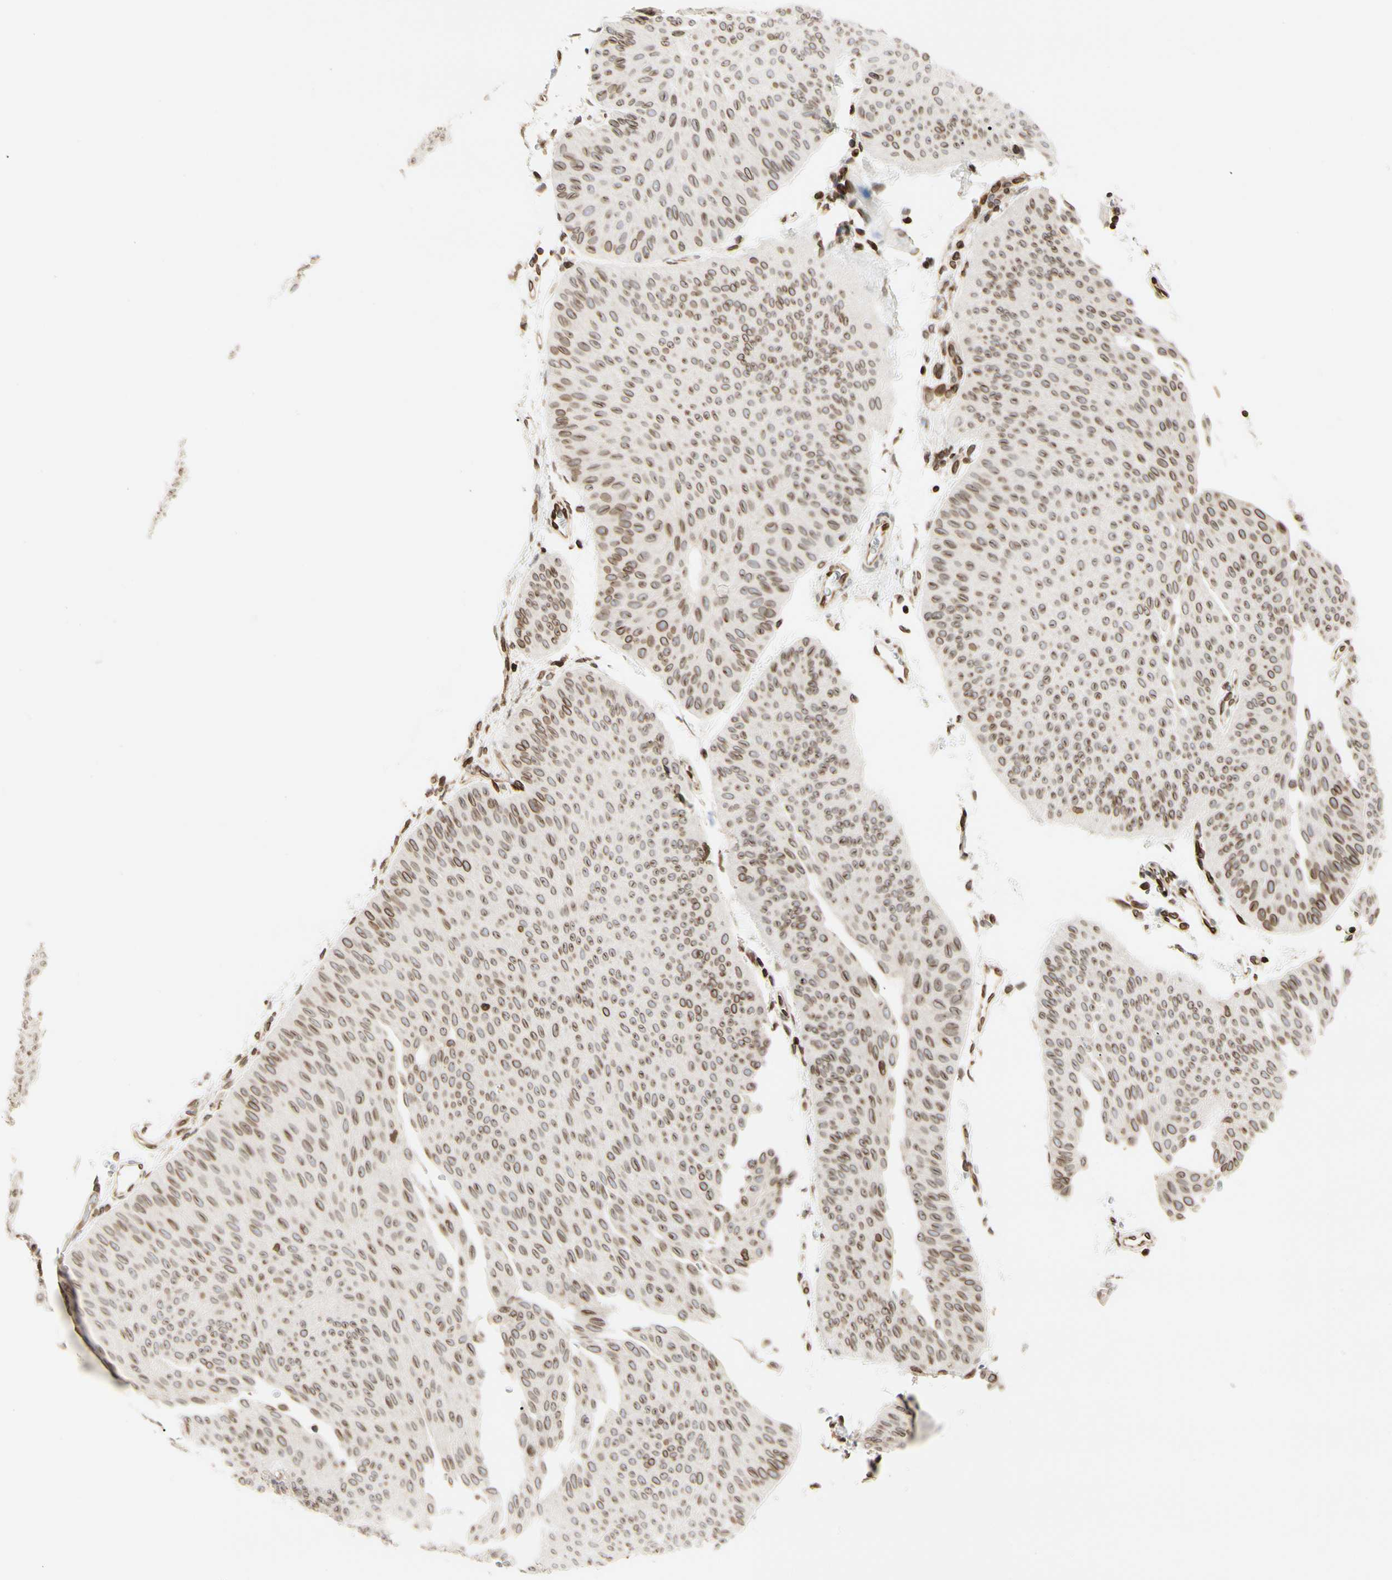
{"staining": {"intensity": "moderate", "quantity": ">75%", "location": "cytoplasmic/membranous,nuclear"}, "tissue": "urothelial cancer", "cell_type": "Tumor cells", "image_type": "cancer", "snomed": [{"axis": "morphology", "description": "Urothelial carcinoma, Low grade"}, {"axis": "topography", "description": "Urinary bladder"}], "caption": "Immunohistochemical staining of human urothelial cancer reveals moderate cytoplasmic/membranous and nuclear protein positivity in about >75% of tumor cells.", "gene": "TMPO", "patient": {"sex": "female", "age": 60}}